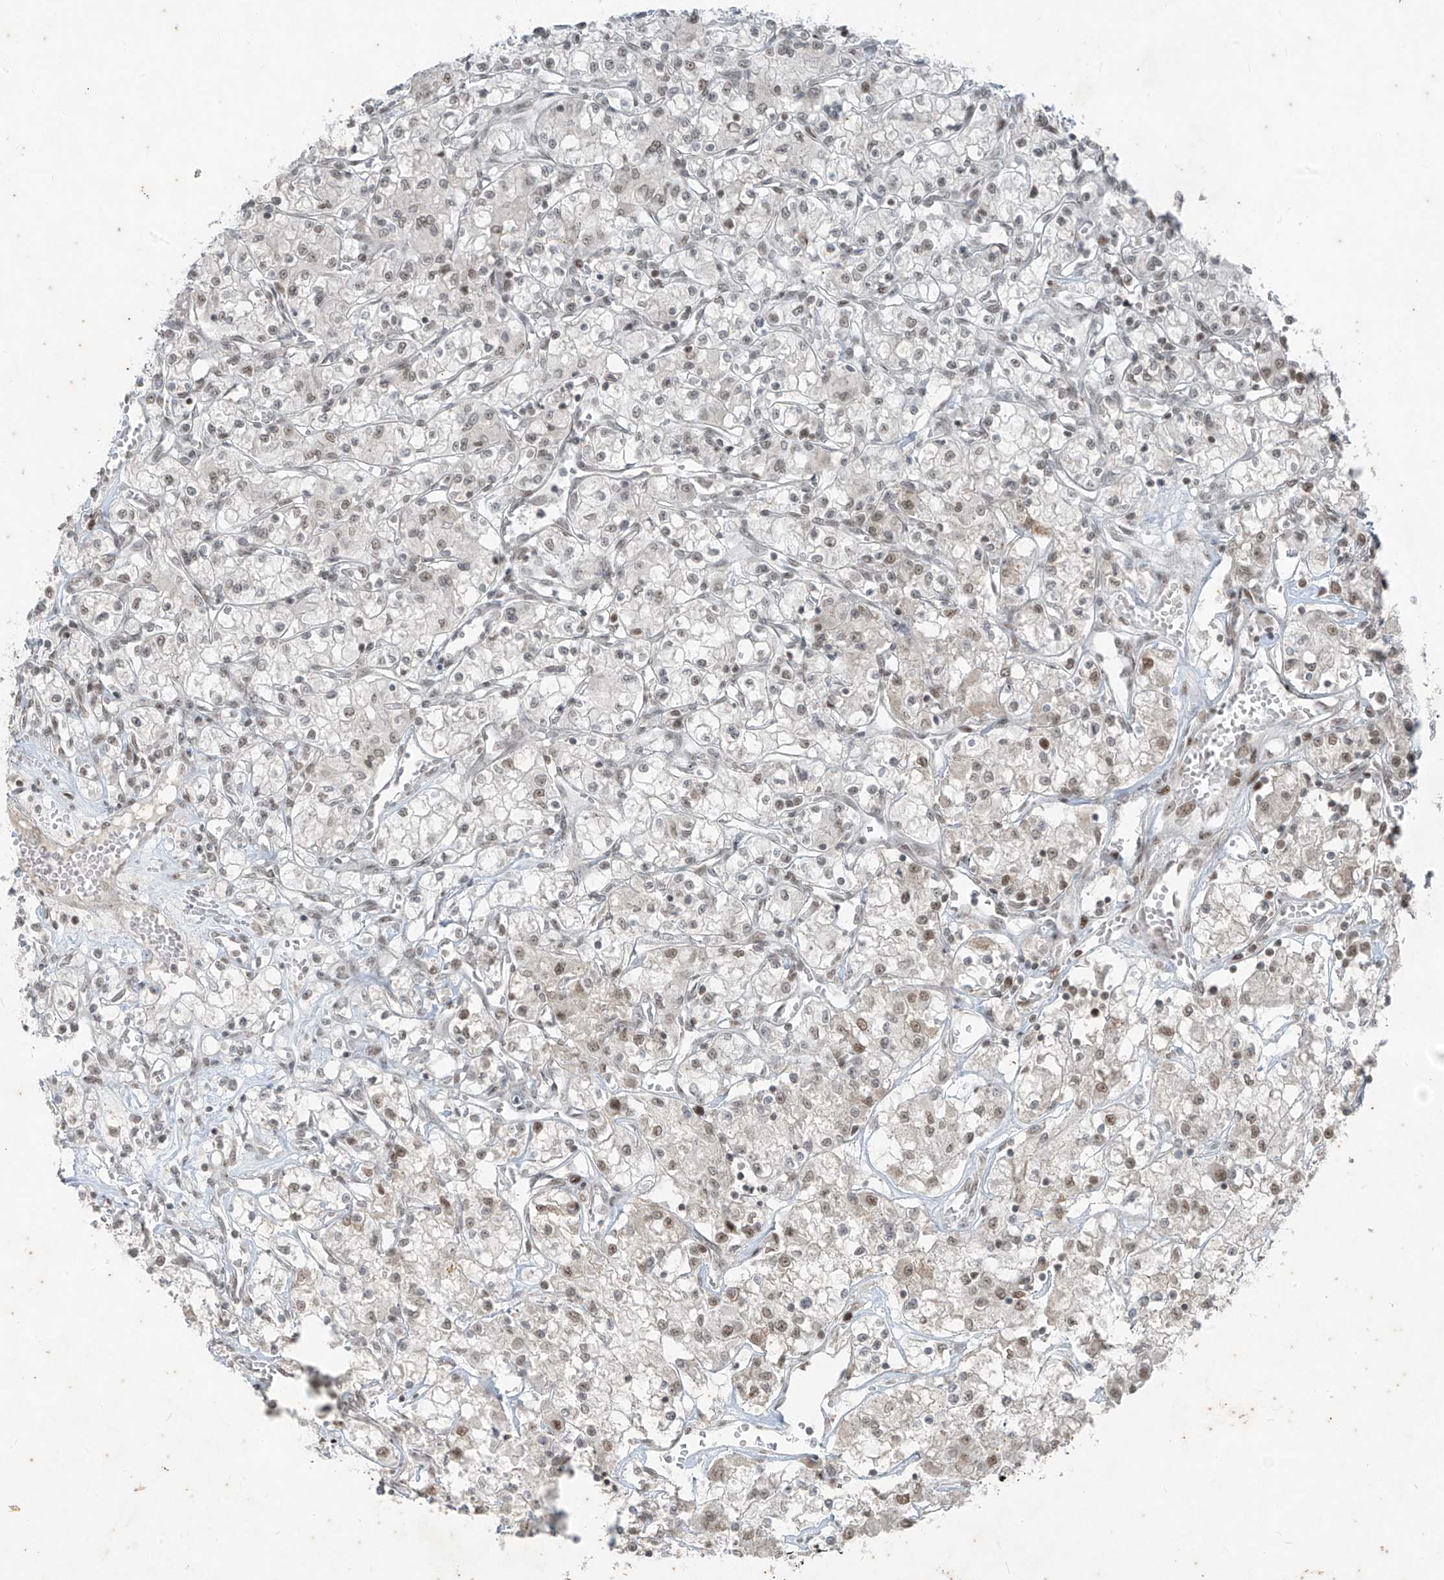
{"staining": {"intensity": "weak", "quantity": ">75%", "location": "nuclear"}, "tissue": "renal cancer", "cell_type": "Tumor cells", "image_type": "cancer", "snomed": [{"axis": "morphology", "description": "Adenocarcinoma, NOS"}, {"axis": "topography", "description": "Kidney"}], "caption": "A high-resolution micrograph shows immunohistochemistry (IHC) staining of adenocarcinoma (renal), which exhibits weak nuclear positivity in about >75% of tumor cells.", "gene": "ZNF354B", "patient": {"sex": "female", "age": 59}}